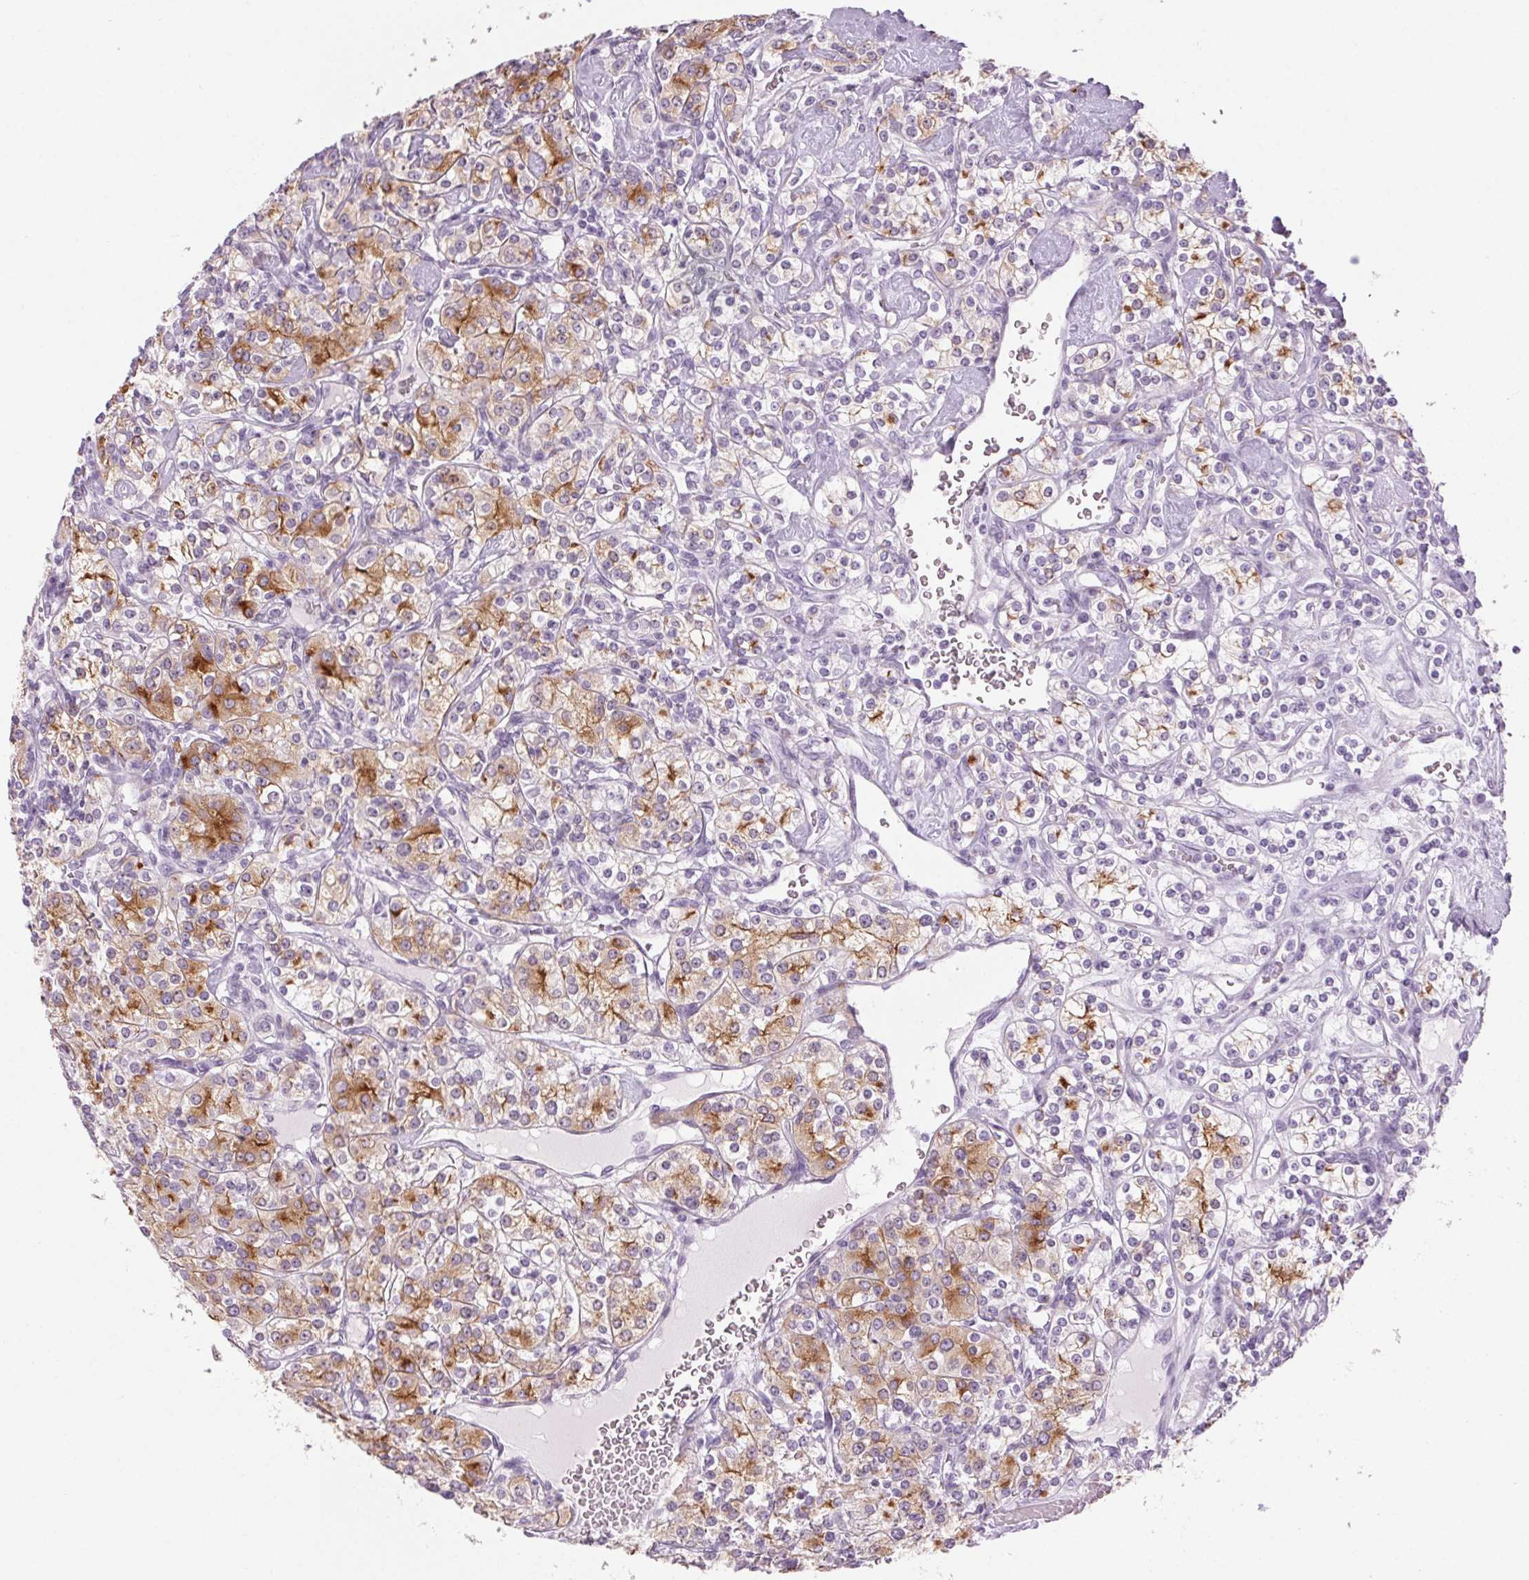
{"staining": {"intensity": "moderate", "quantity": "<25%", "location": "cytoplasmic/membranous"}, "tissue": "renal cancer", "cell_type": "Tumor cells", "image_type": "cancer", "snomed": [{"axis": "morphology", "description": "Adenocarcinoma, NOS"}, {"axis": "topography", "description": "Kidney"}], "caption": "The micrograph displays staining of renal cancer, revealing moderate cytoplasmic/membranous protein staining (brown color) within tumor cells. Immunohistochemistry (ihc) stains the protein of interest in brown and the nuclei are stained blue.", "gene": "LRP2", "patient": {"sex": "male", "age": 77}}